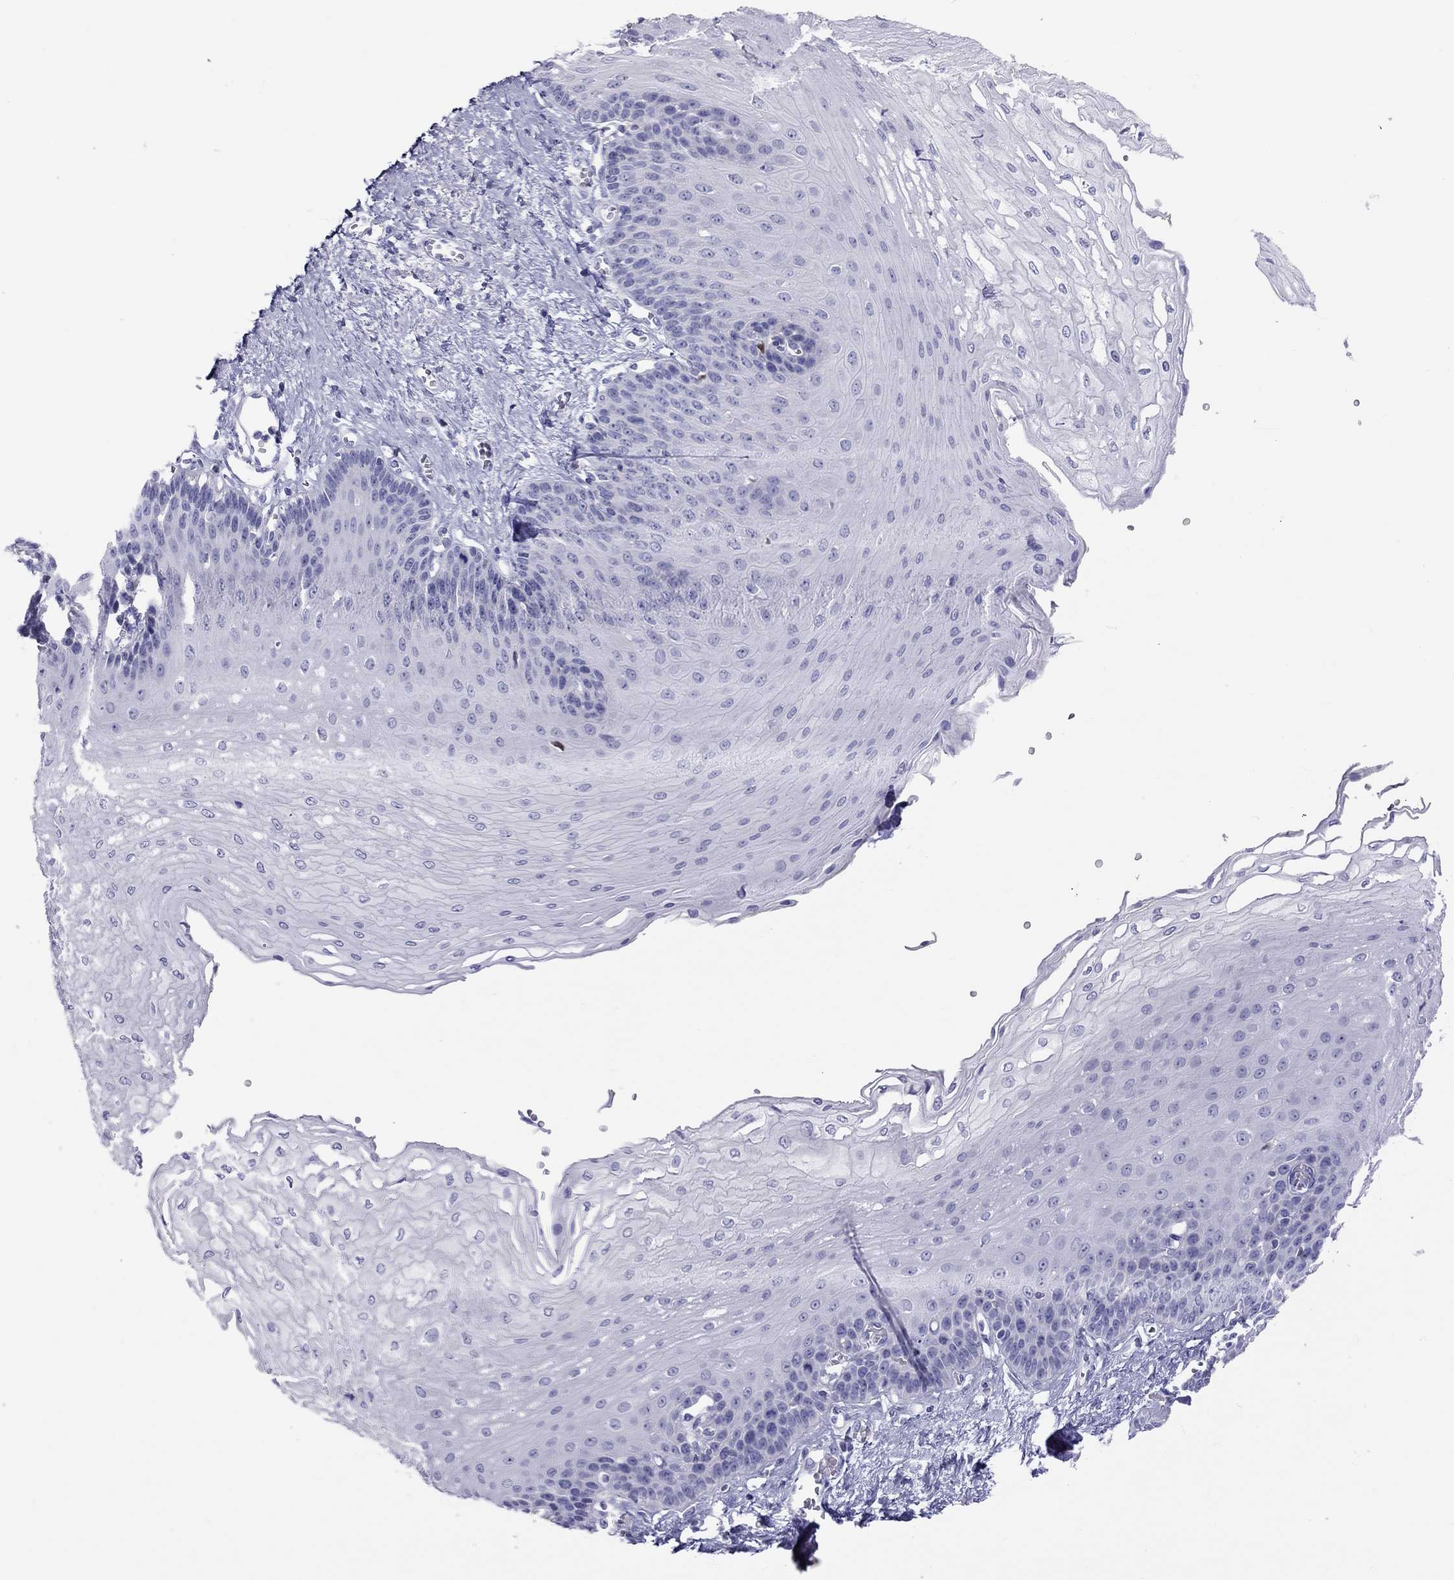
{"staining": {"intensity": "negative", "quantity": "none", "location": "none"}, "tissue": "esophagus", "cell_type": "Squamous epithelial cells", "image_type": "normal", "snomed": [{"axis": "morphology", "description": "Normal tissue, NOS"}, {"axis": "topography", "description": "Esophagus"}], "caption": "A high-resolution histopathology image shows immunohistochemistry staining of benign esophagus, which reveals no significant positivity in squamous epithelial cells.", "gene": "STAG3", "patient": {"sex": "female", "age": 62}}